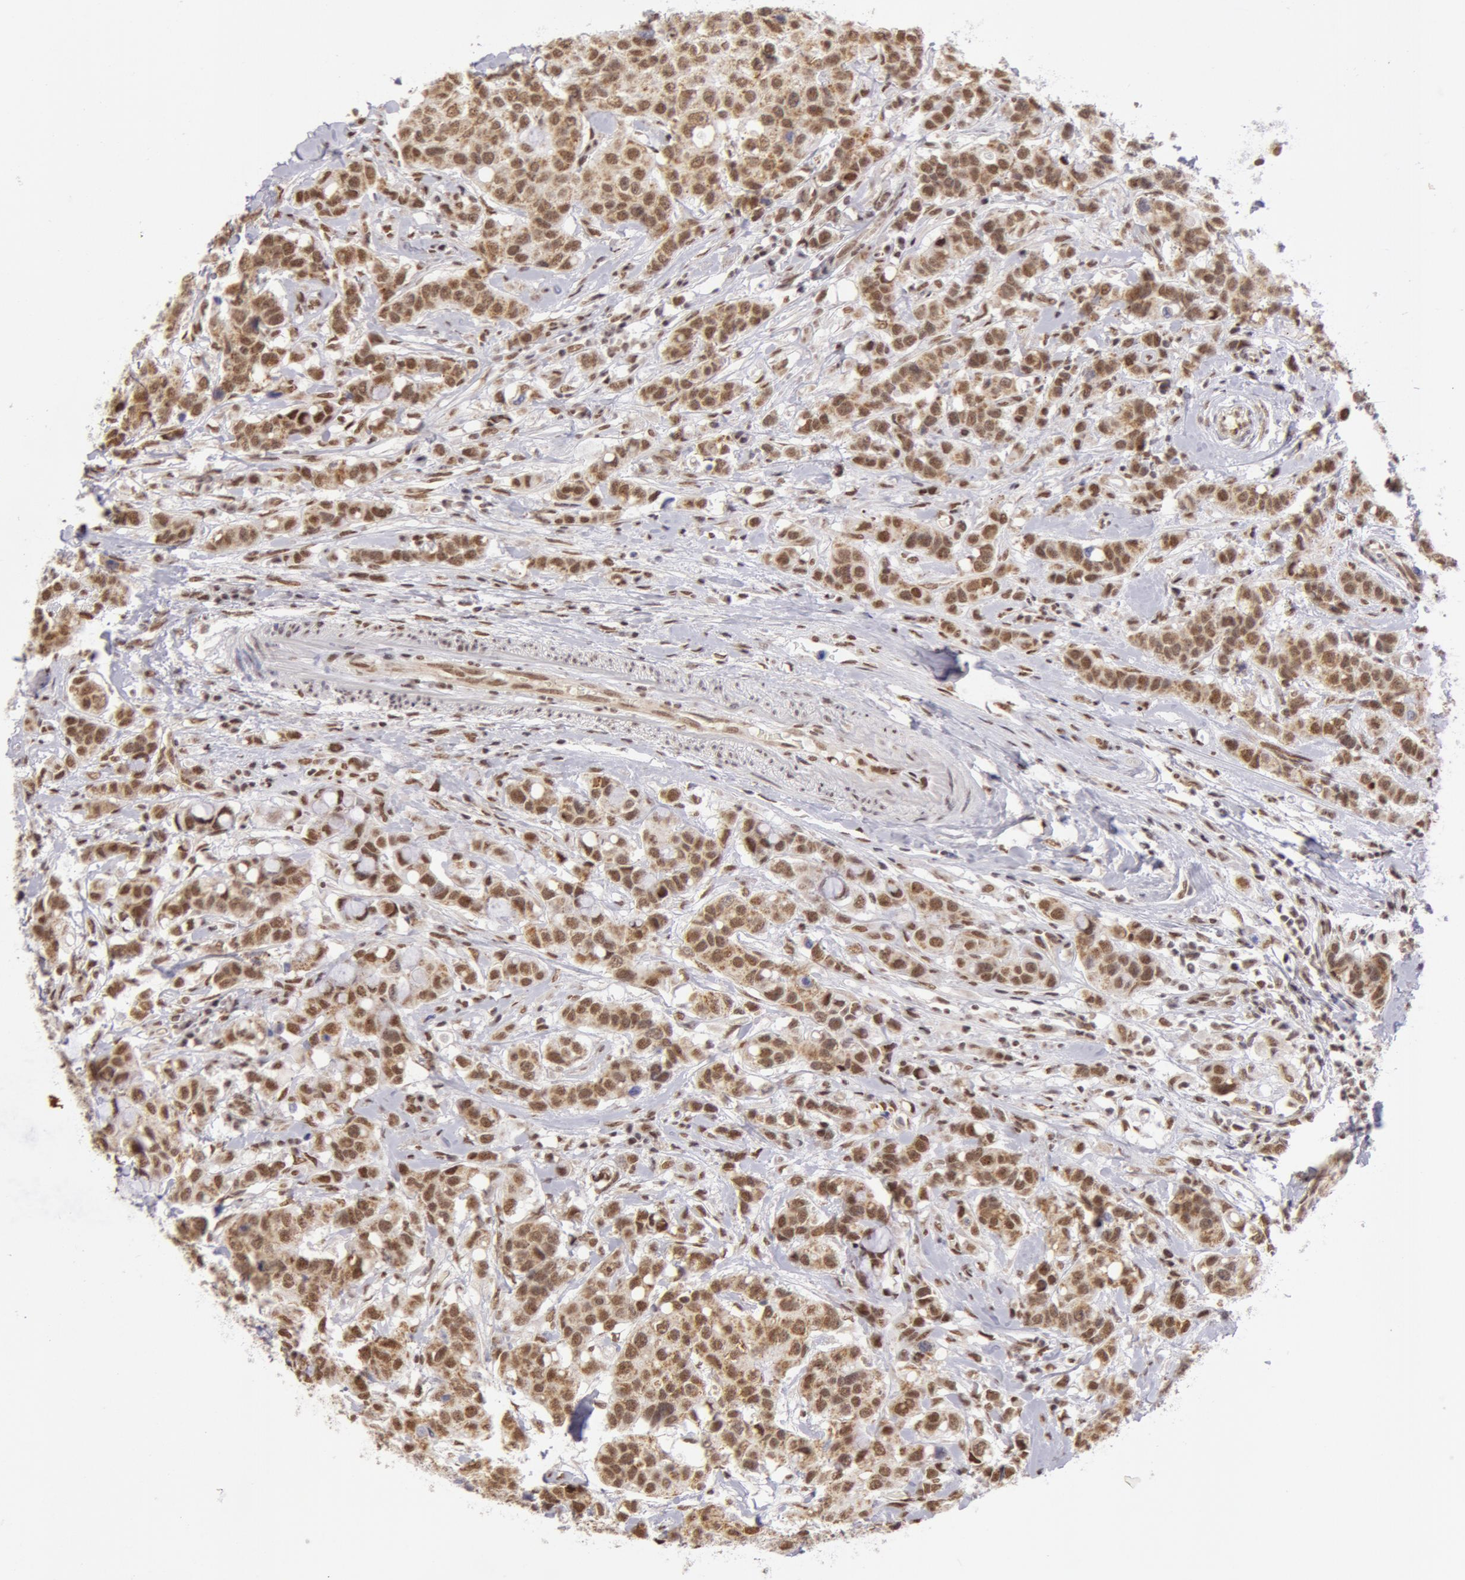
{"staining": {"intensity": "moderate", "quantity": ">75%", "location": "cytoplasmic/membranous,nuclear"}, "tissue": "breast cancer", "cell_type": "Tumor cells", "image_type": "cancer", "snomed": [{"axis": "morphology", "description": "Duct carcinoma"}, {"axis": "topography", "description": "Breast"}], "caption": "Tumor cells show moderate cytoplasmic/membranous and nuclear expression in about >75% of cells in breast cancer (intraductal carcinoma).", "gene": "VRTN", "patient": {"sex": "female", "age": 27}}